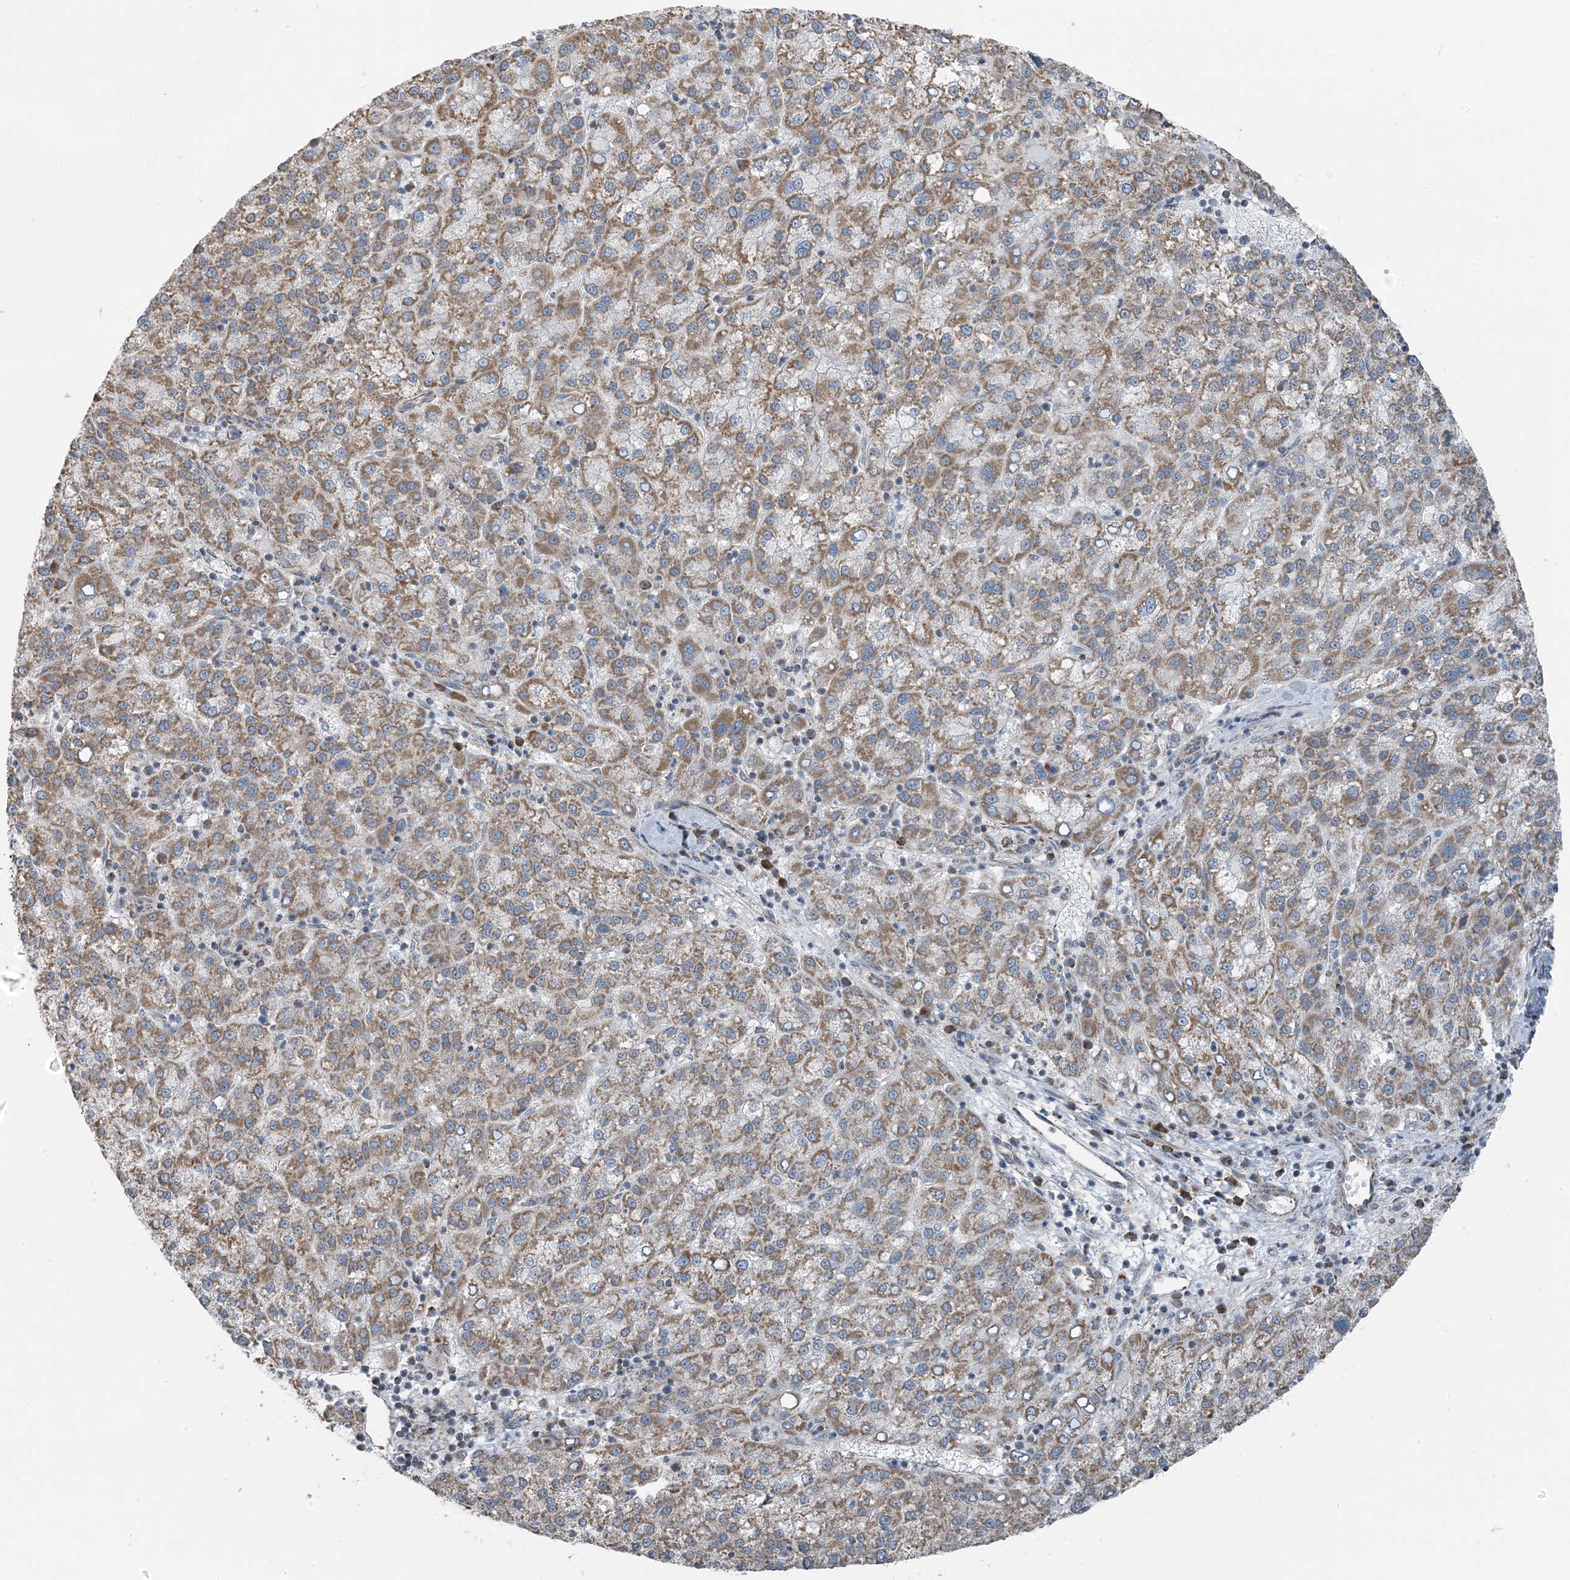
{"staining": {"intensity": "moderate", "quantity": ">75%", "location": "cytoplasmic/membranous"}, "tissue": "liver cancer", "cell_type": "Tumor cells", "image_type": "cancer", "snomed": [{"axis": "morphology", "description": "Carcinoma, Hepatocellular, NOS"}, {"axis": "topography", "description": "Liver"}], "caption": "The photomicrograph reveals staining of liver hepatocellular carcinoma, revealing moderate cytoplasmic/membranous protein positivity (brown color) within tumor cells.", "gene": "PILRB", "patient": {"sex": "female", "age": 58}}